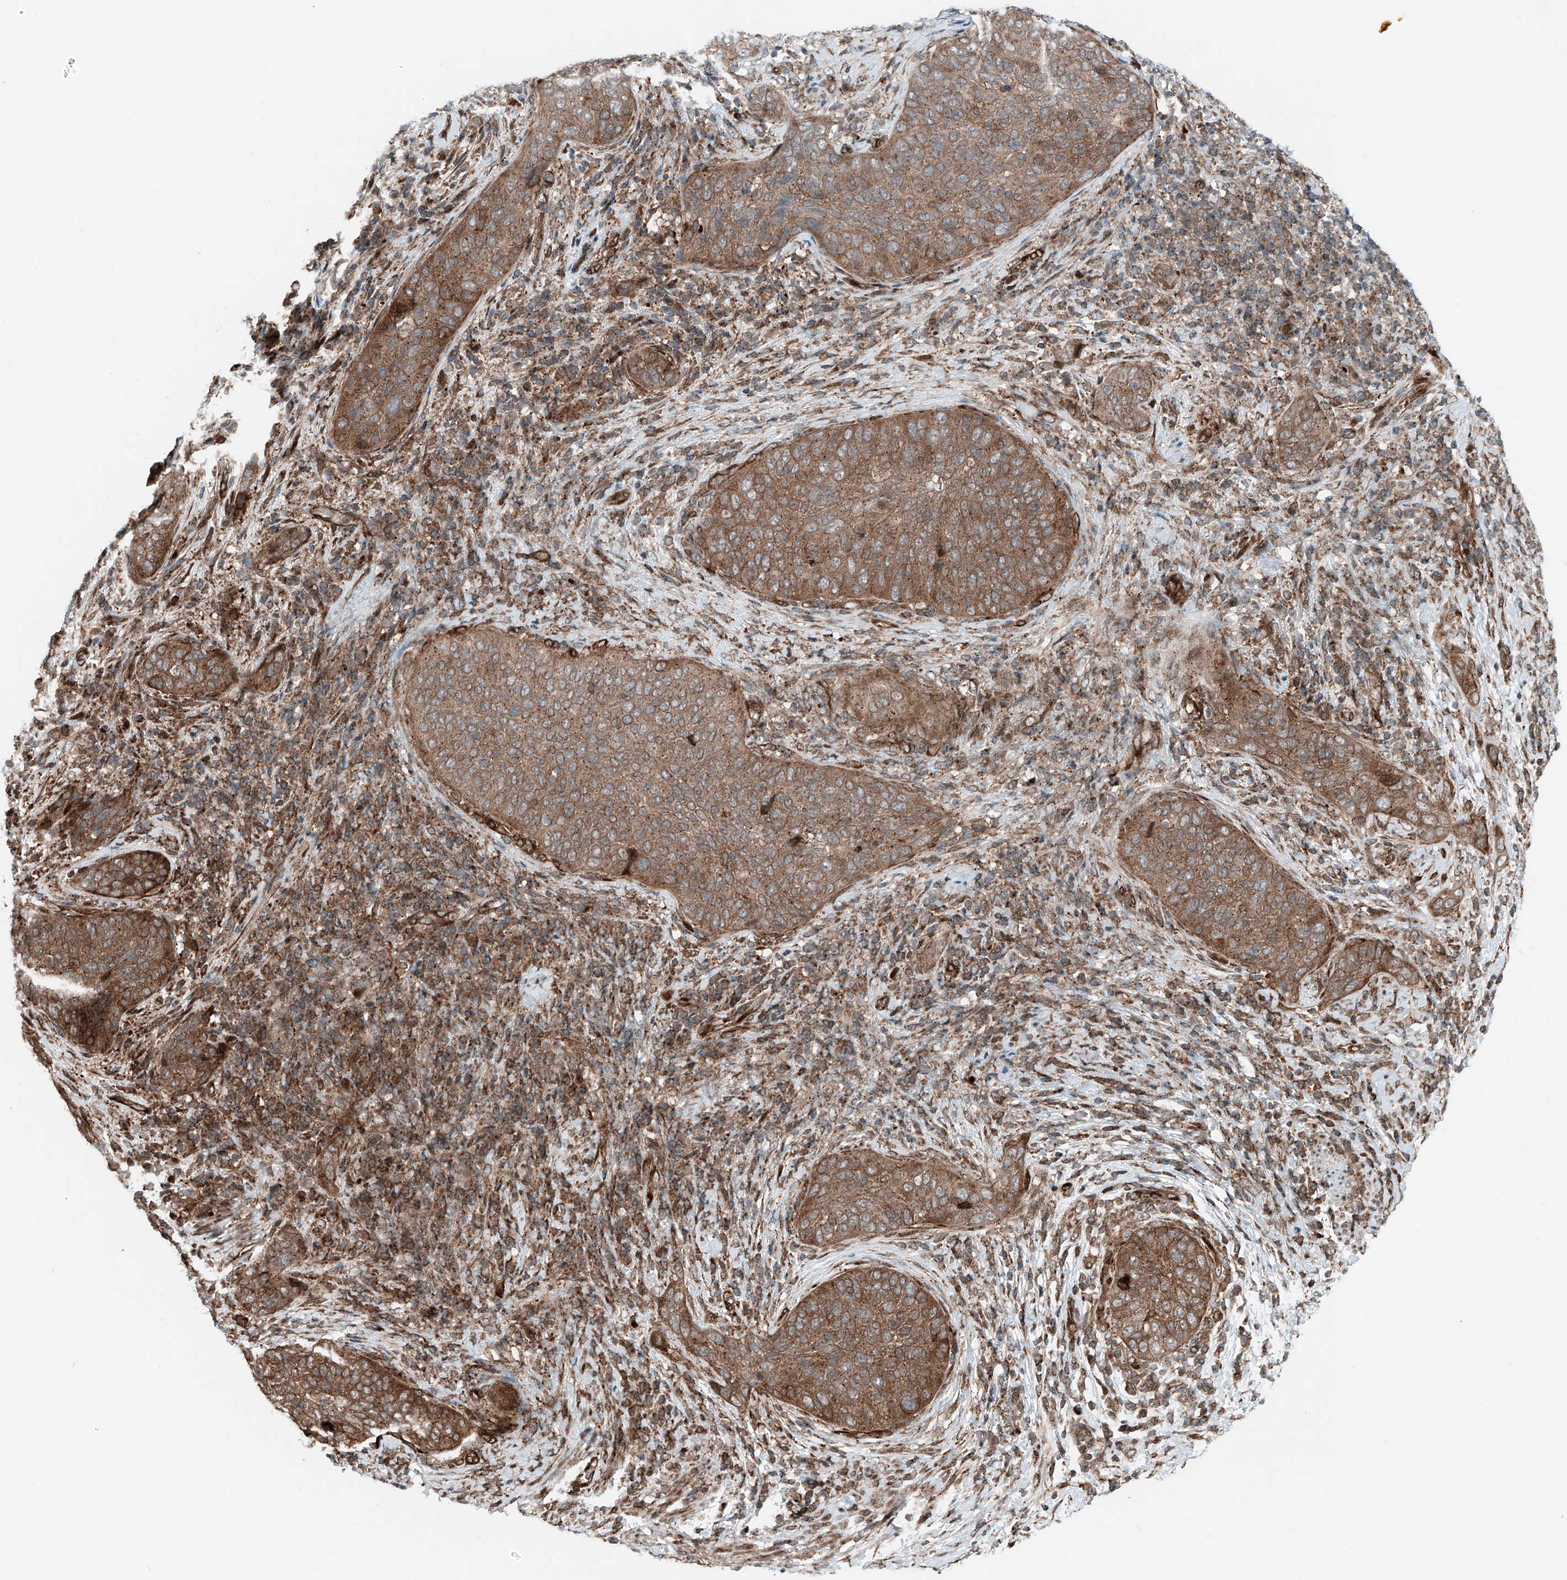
{"staining": {"intensity": "moderate", "quantity": ">75%", "location": "cytoplasmic/membranous"}, "tissue": "cervical cancer", "cell_type": "Tumor cells", "image_type": "cancer", "snomed": [{"axis": "morphology", "description": "Squamous cell carcinoma, NOS"}, {"axis": "topography", "description": "Cervix"}], "caption": "Immunohistochemistry of human squamous cell carcinoma (cervical) demonstrates medium levels of moderate cytoplasmic/membranous staining in about >75% of tumor cells. (DAB = brown stain, brightfield microscopy at high magnification).", "gene": "USP48", "patient": {"sex": "female", "age": 60}}